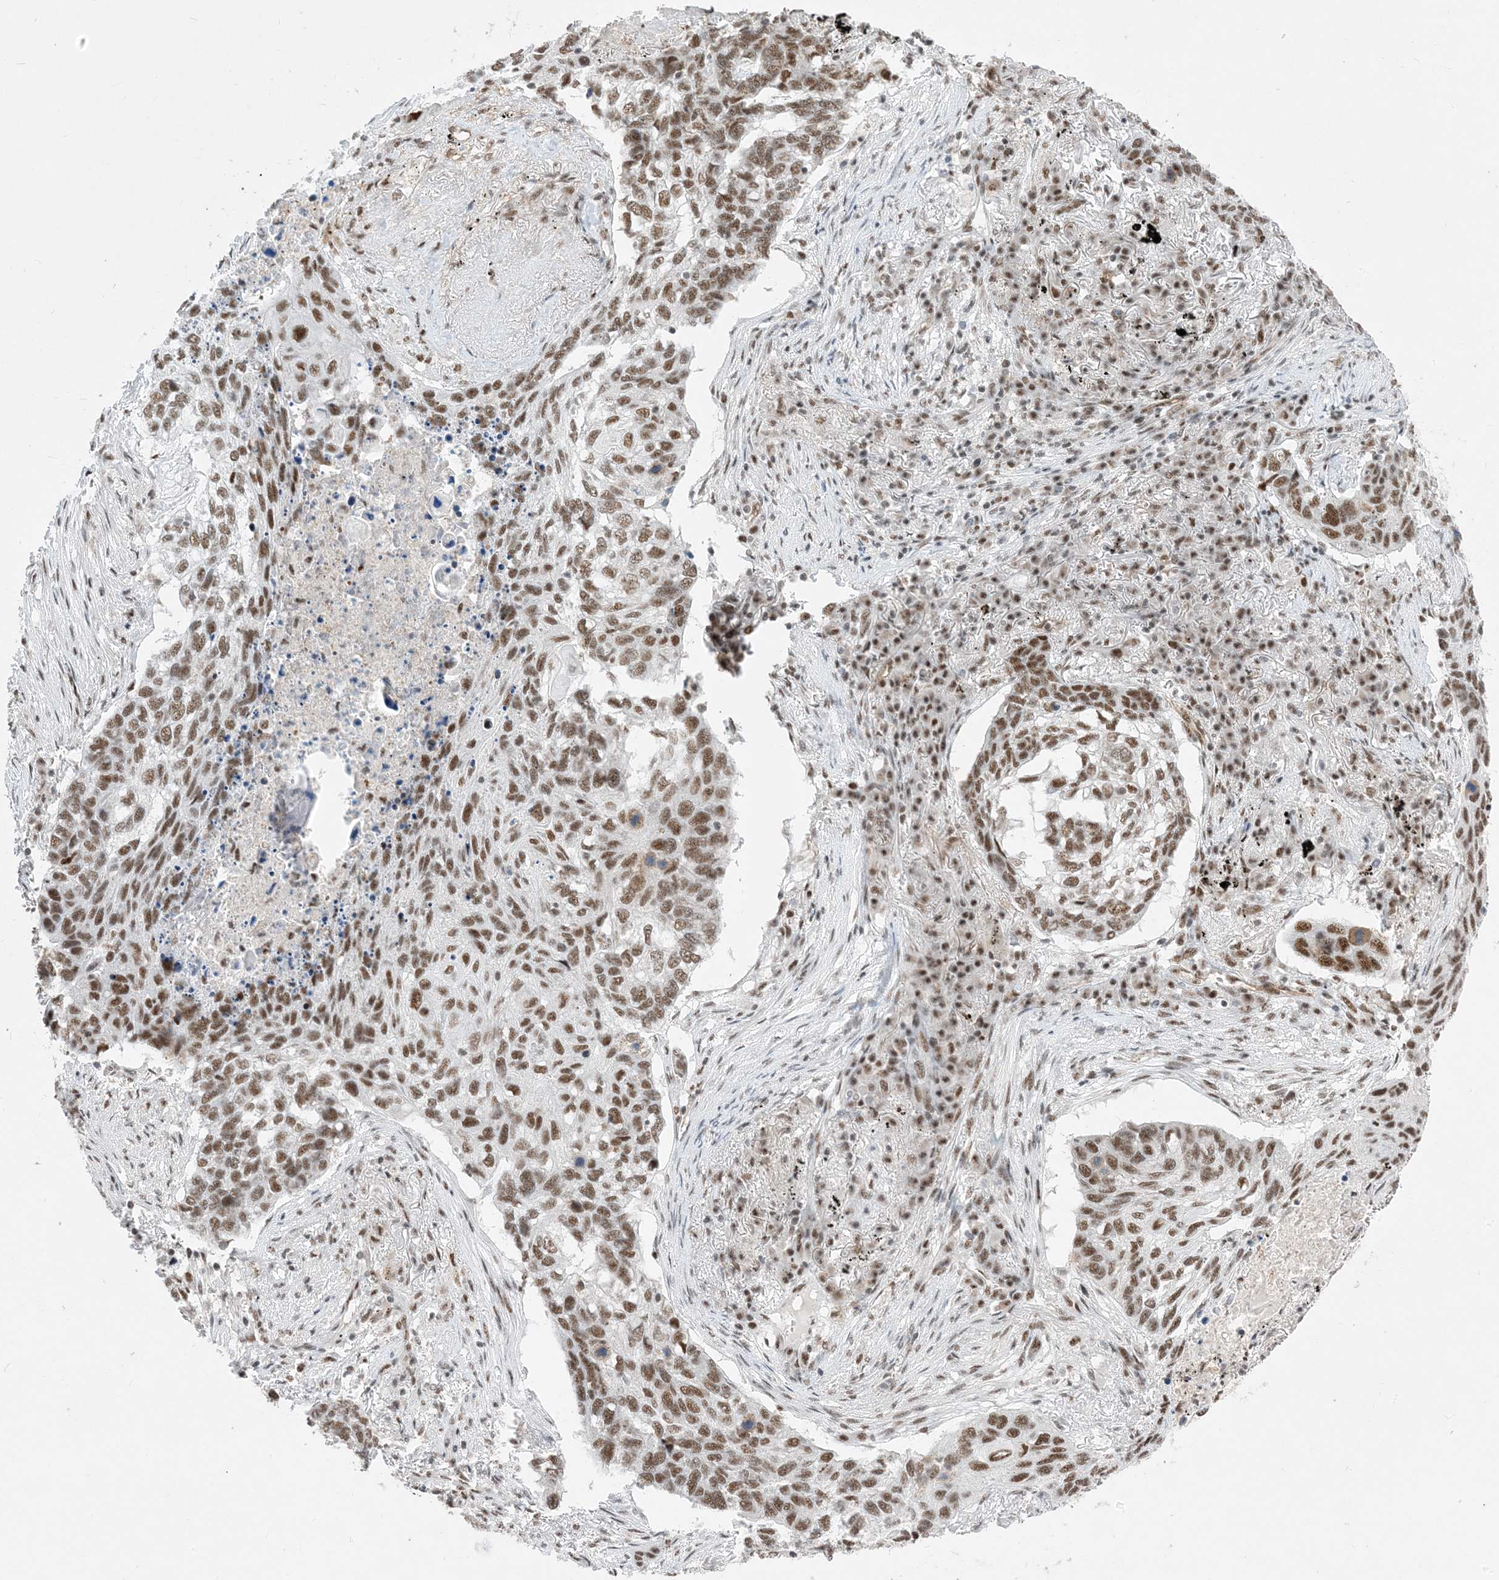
{"staining": {"intensity": "moderate", "quantity": ">75%", "location": "nuclear"}, "tissue": "lung cancer", "cell_type": "Tumor cells", "image_type": "cancer", "snomed": [{"axis": "morphology", "description": "Squamous cell carcinoma, NOS"}, {"axis": "topography", "description": "Lung"}], "caption": "Moderate nuclear staining is identified in approximately >75% of tumor cells in lung cancer.", "gene": "SF3A3", "patient": {"sex": "female", "age": 63}}